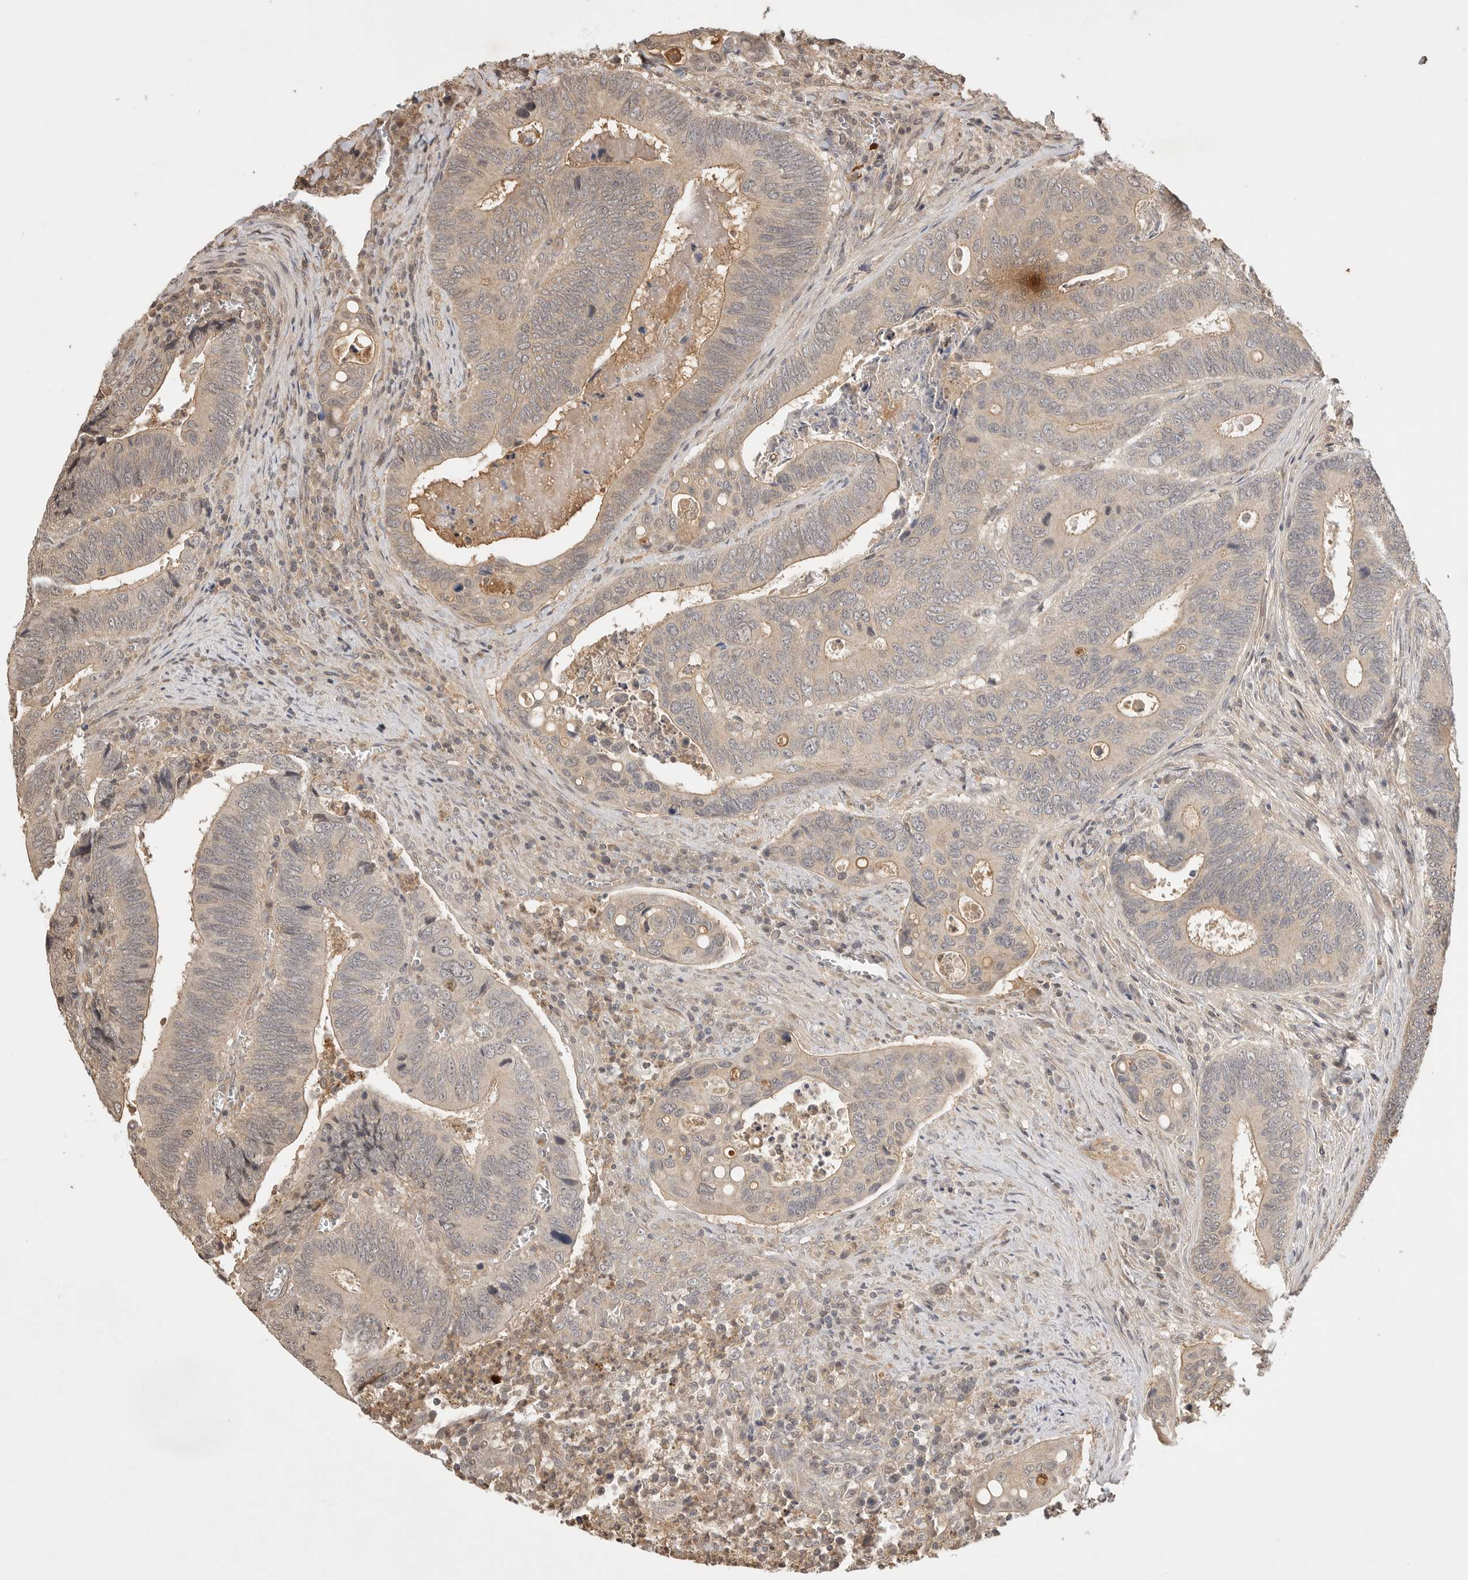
{"staining": {"intensity": "weak", "quantity": ">75%", "location": "cytoplasmic/membranous"}, "tissue": "colorectal cancer", "cell_type": "Tumor cells", "image_type": "cancer", "snomed": [{"axis": "morphology", "description": "Inflammation, NOS"}, {"axis": "morphology", "description": "Adenocarcinoma, NOS"}, {"axis": "topography", "description": "Colon"}], "caption": "Colorectal adenocarcinoma tissue exhibits weak cytoplasmic/membranous expression in about >75% of tumor cells Ihc stains the protein in brown and the nuclei are stained blue.", "gene": "PRMT3", "patient": {"sex": "male", "age": 72}}